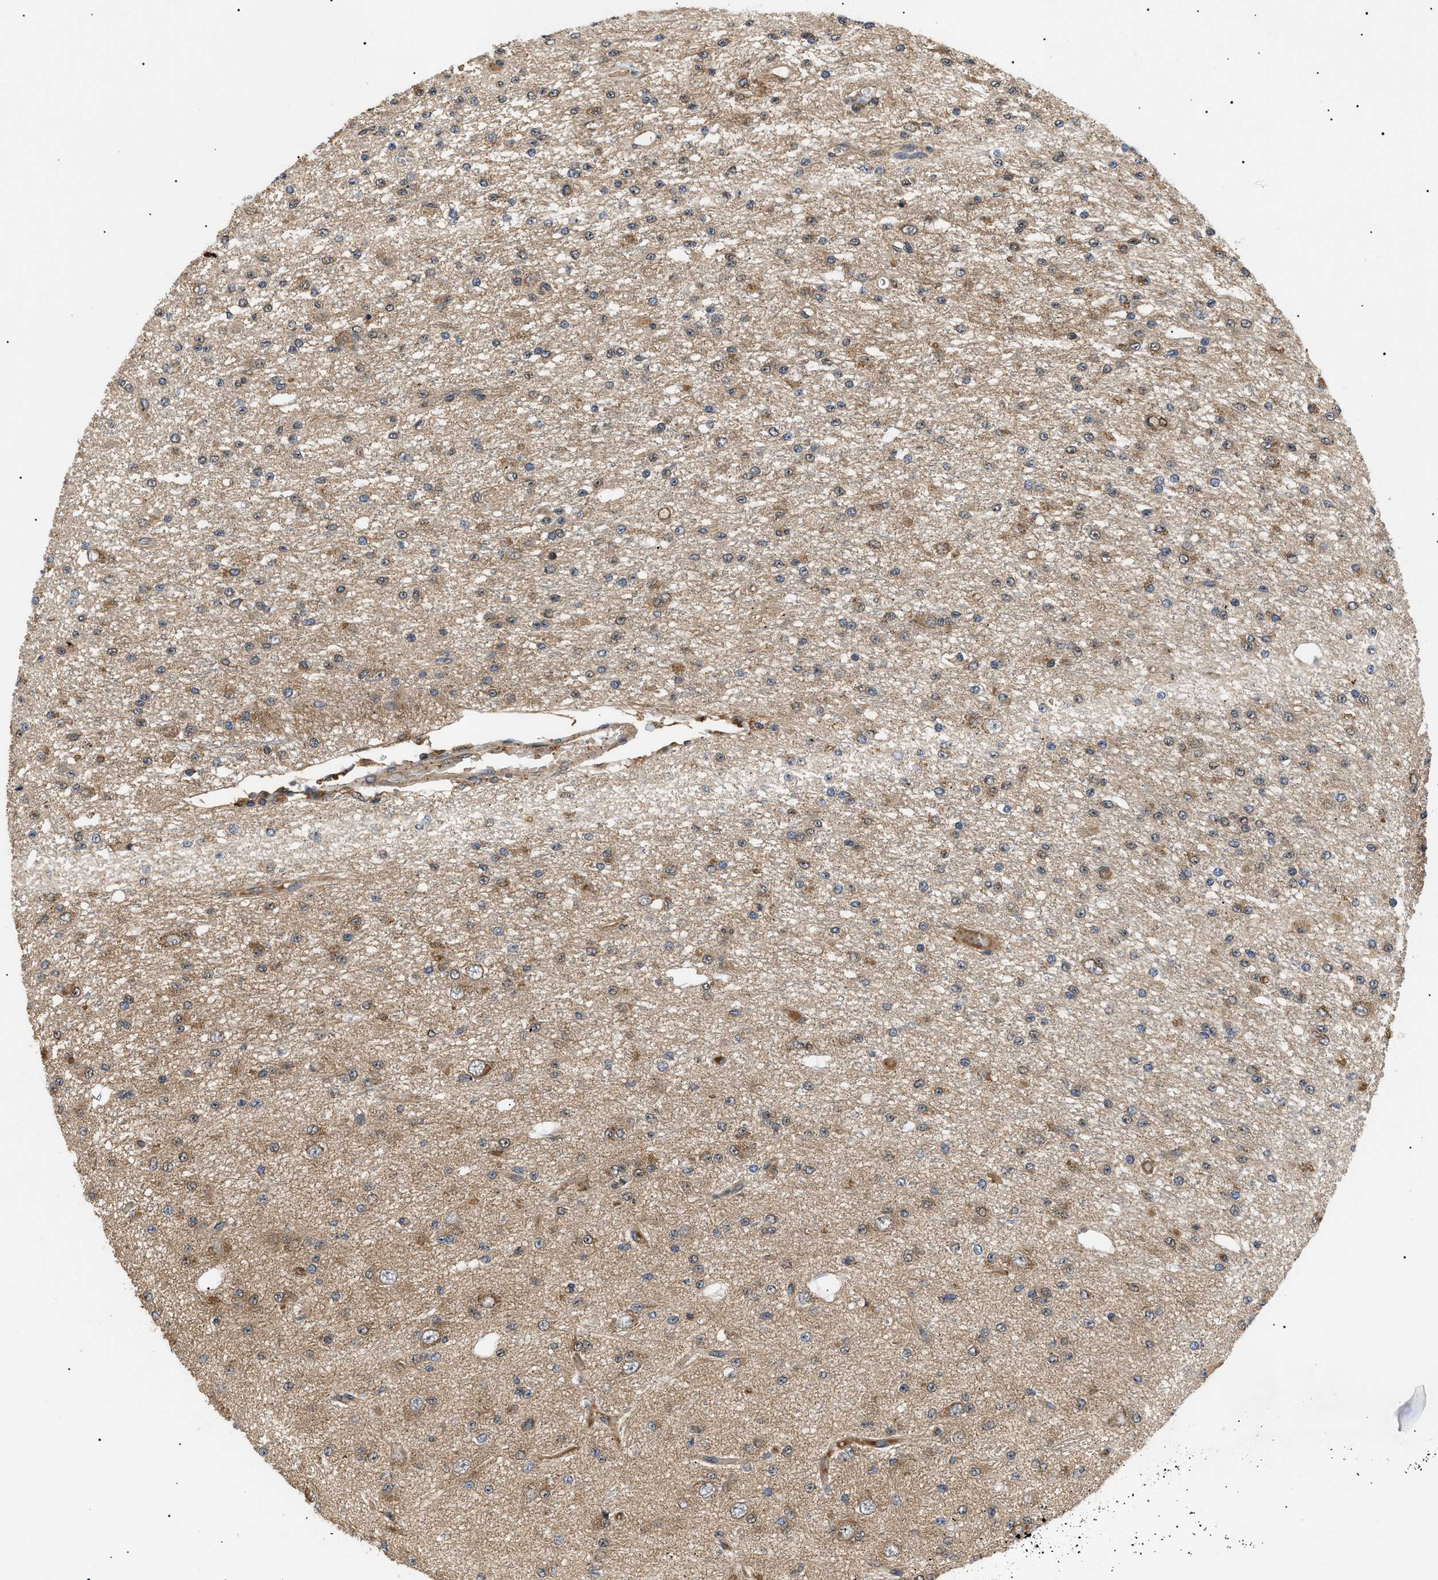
{"staining": {"intensity": "moderate", "quantity": ">75%", "location": "cytoplasmic/membranous,nuclear"}, "tissue": "glioma", "cell_type": "Tumor cells", "image_type": "cancer", "snomed": [{"axis": "morphology", "description": "Glioma, malignant, Low grade"}, {"axis": "topography", "description": "Brain"}], "caption": "A micrograph showing moderate cytoplasmic/membranous and nuclear staining in approximately >75% of tumor cells in glioma, as visualized by brown immunohistochemical staining.", "gene": "ASTL", "patient": {"sex": "male", "age": 38}}